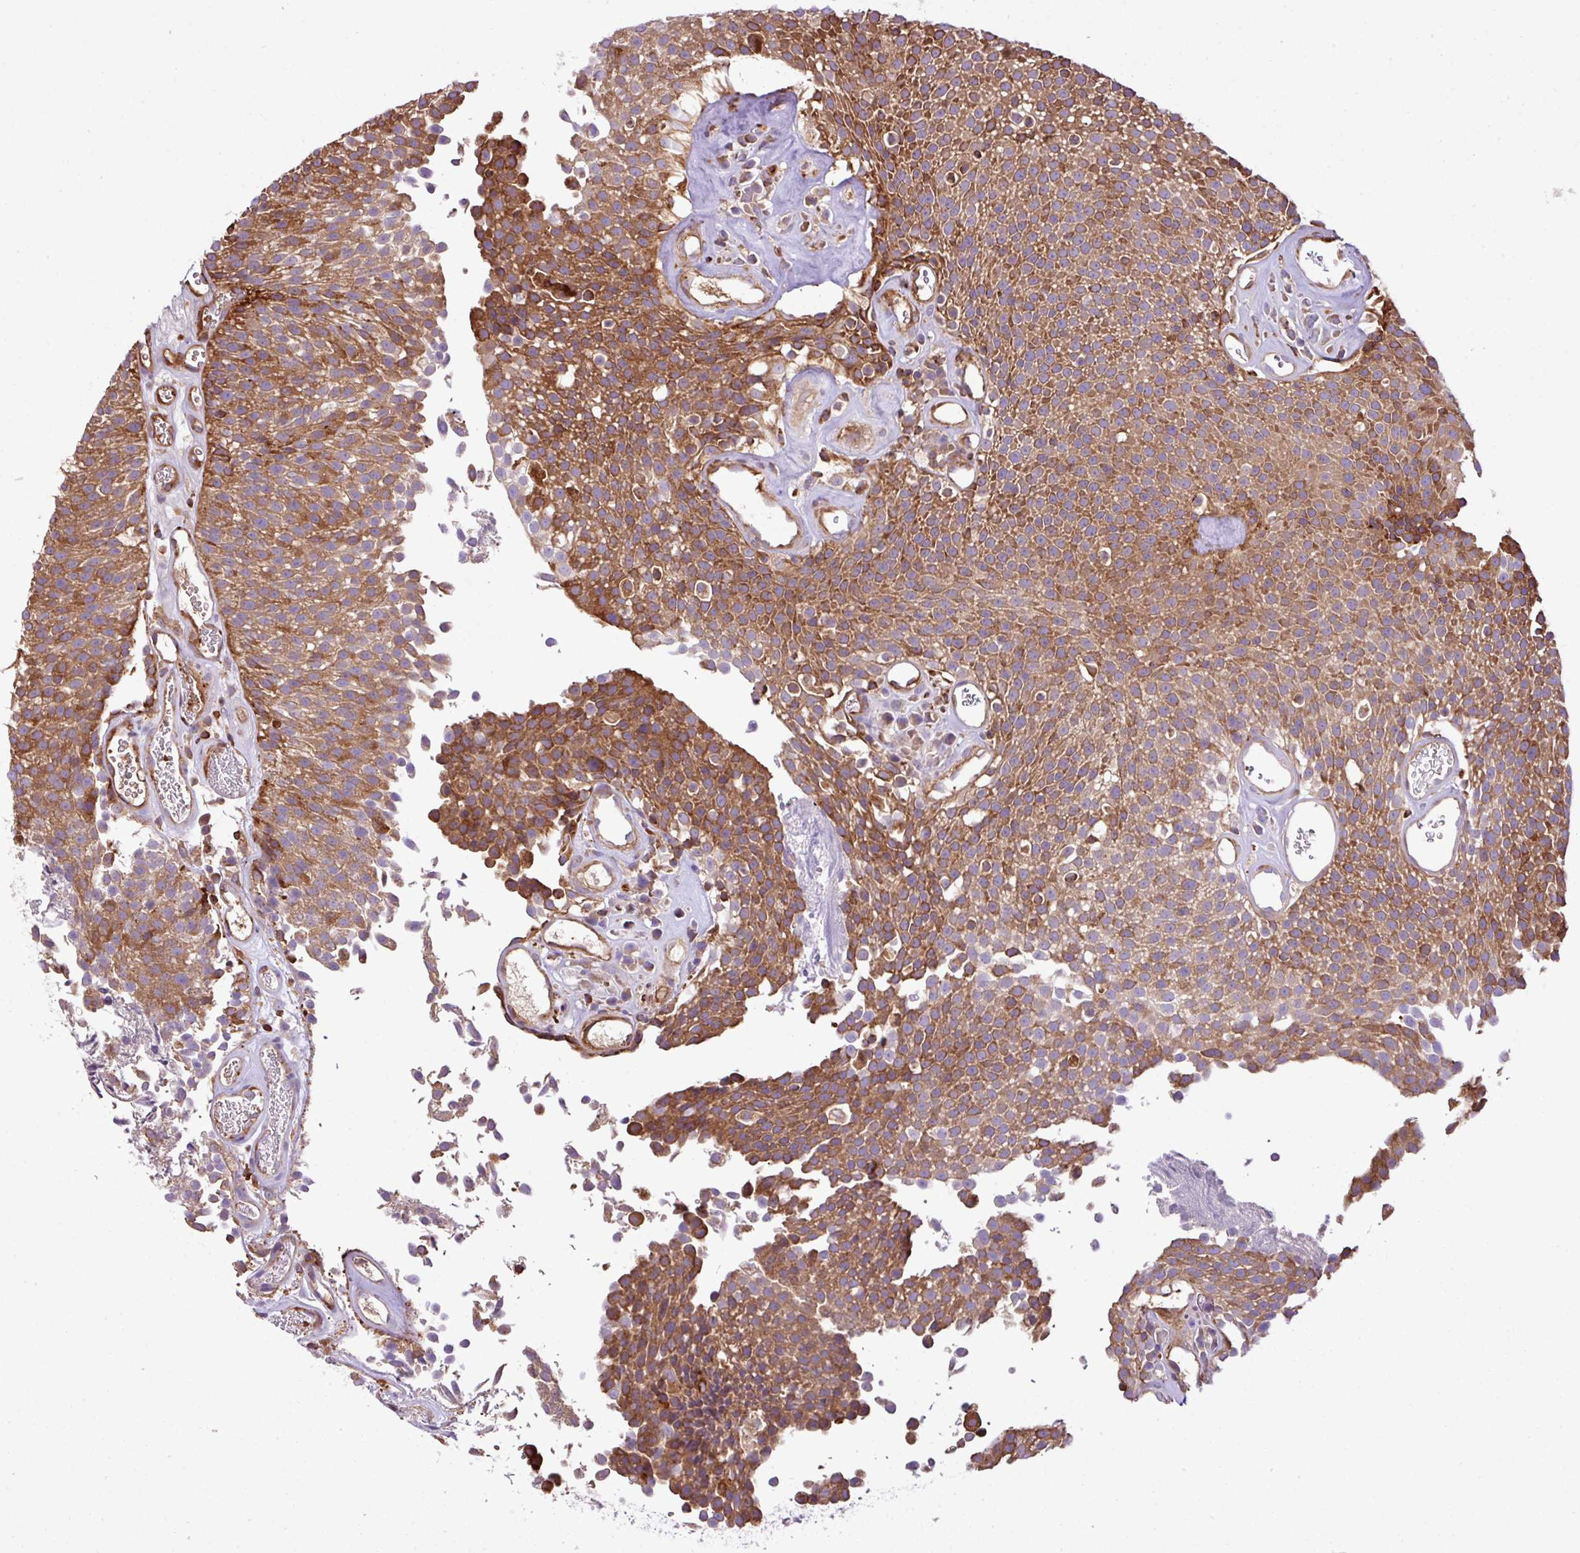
{"staining": {"intensity": "moderate", "quantity": ">75%", "location": "cytoplasmic/membranous"}, "tissue": "urothelial cancer", "cell_type": "Tumor cells", "image_type": "cancer", "snomed": [{"axis": "morphology", "description": "Urothelial carcinoma, Low grade"}, {"axis": "topography", "description": "Urinary bladder"}], "caption": "Urothelial cancer stained with a brown dye demonstrates moderate cytoplasmic/membranous positive staining in approximately >75% of tumor cells.", "gene": "PGAP6", "patient": {"sex": "female", "age": 79}}